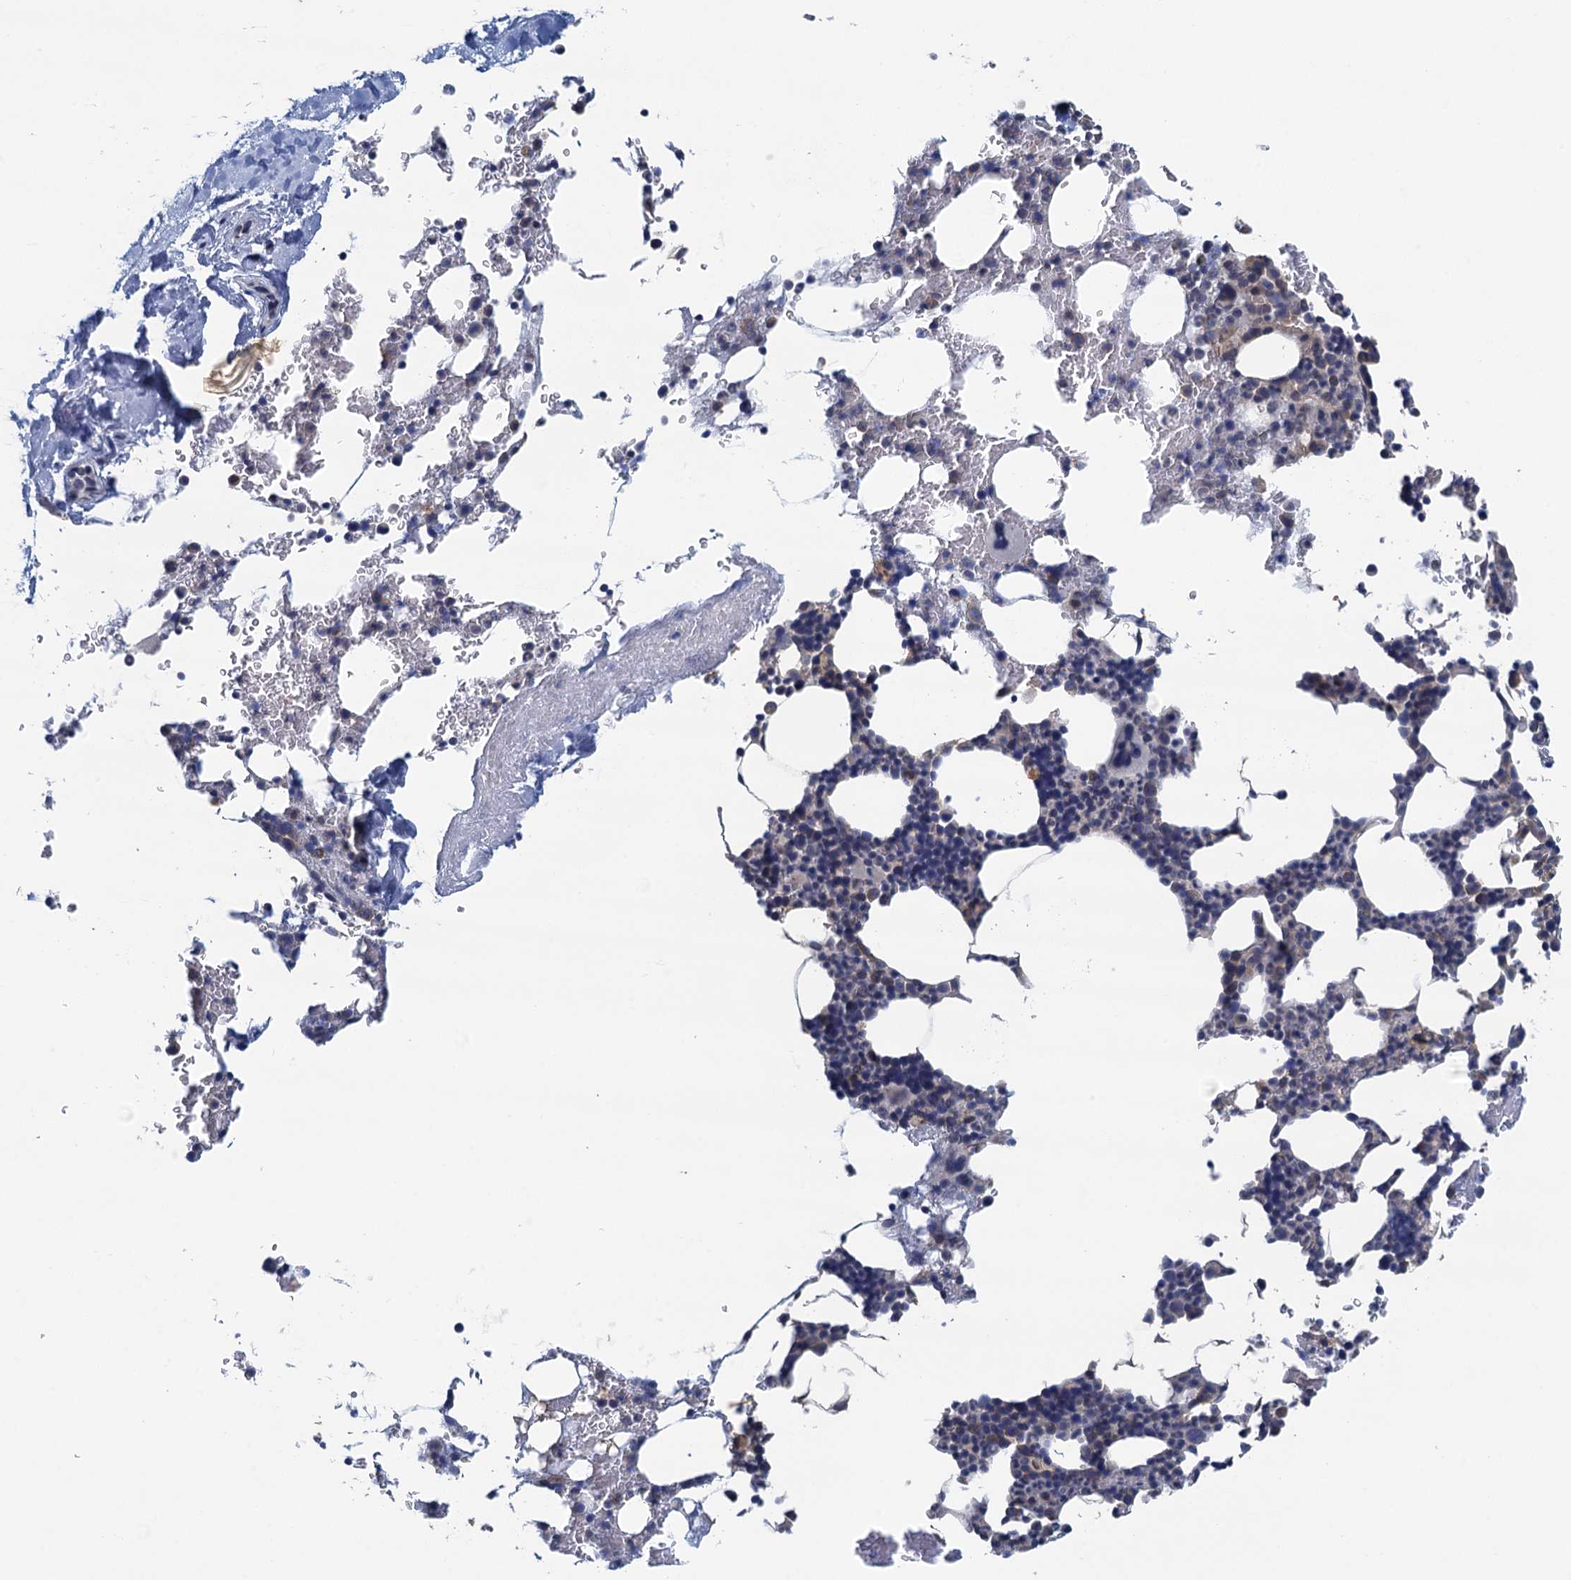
{"staining": {"intensity": "weak", "quantity": "<25%", "location": "cytoplasmic/membranous"}, "tissue": "bone marrow", "cell_type": "Hematopoietic cells", "image_type": "normal", "snomed": [{"axis": "morphology", "description": "Normal tissue, NOS"}, {"axis": "morphology", "description": "Inflammation, NOS"}, {"axis": "topography", "description": "Bone marrow"}], "caption": "Hematopoietic cells show no significant staining in unremarkable bone marrow. Nuclei are stained in blue.", "gene": "CTU2", "patient": {"sex": "male", "age": 41}}